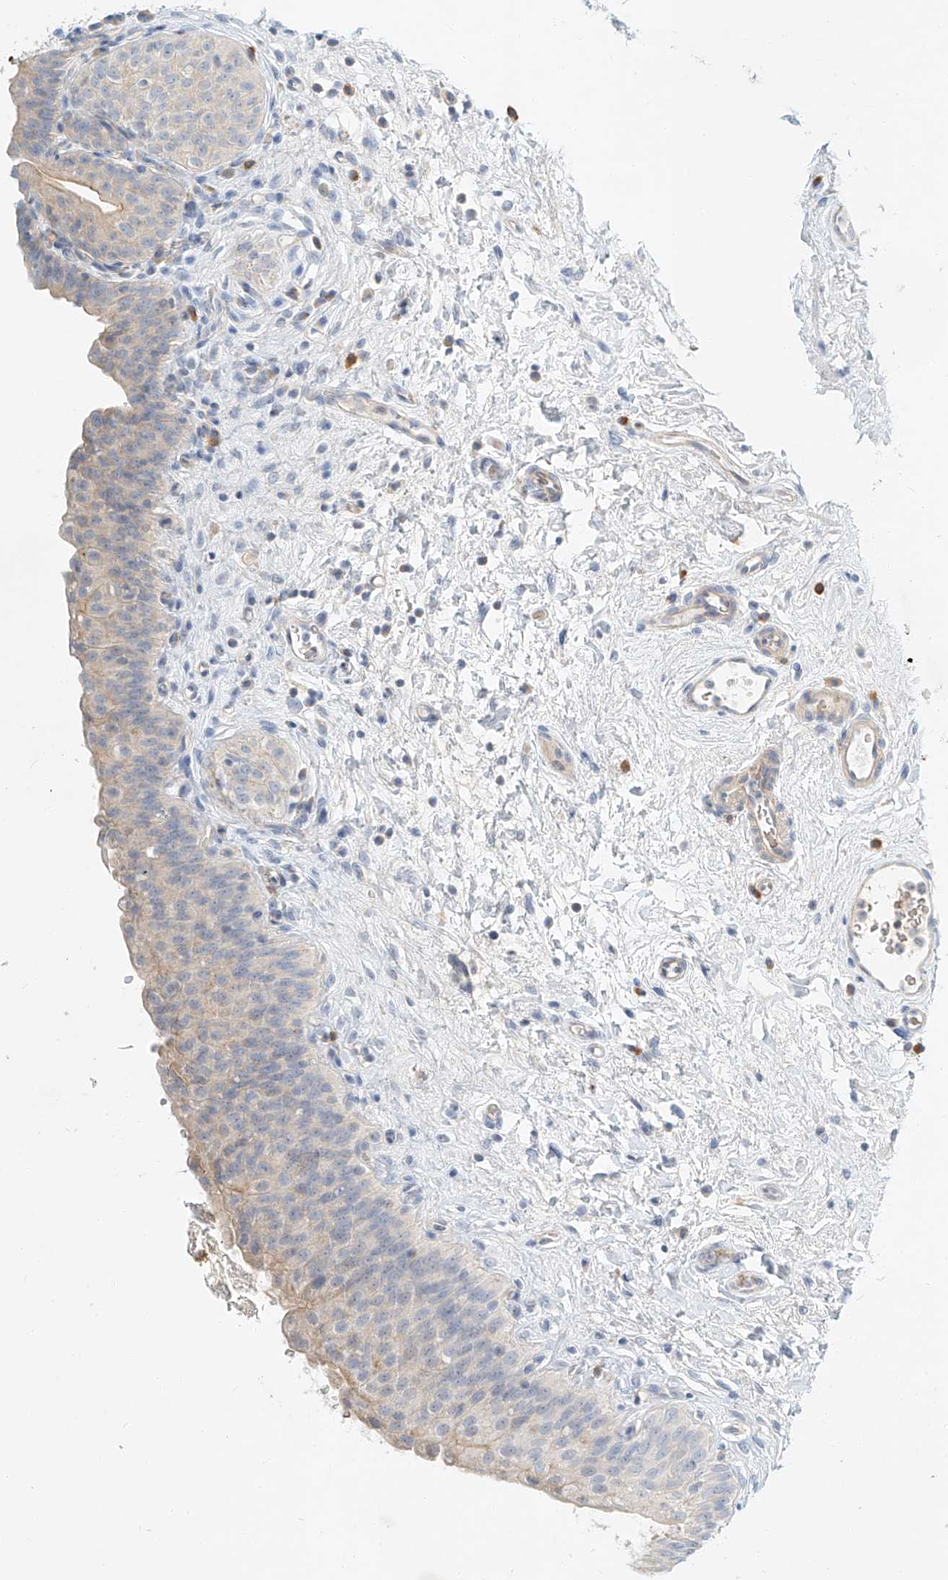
{"staining": {"intensity": "weak", "quantity": "<25%", "location": "cytoplasmic/membranous"}, "tissue": "urinary bladder", "cell_type": "Urothelial cells", "image_type": "normal", "snomed": [{"axis": "morphology", "description": "Normal tissue, NOS"}, {"axis": "topography", "description": "Urinary bladder"}], "caption": "IHC of benign human urinary bladder reveals no staining in urothelial cells. Nuclei are stained in blue.", "gene": "SYTL3", "patient": {"sex": "male", "age": 83}}